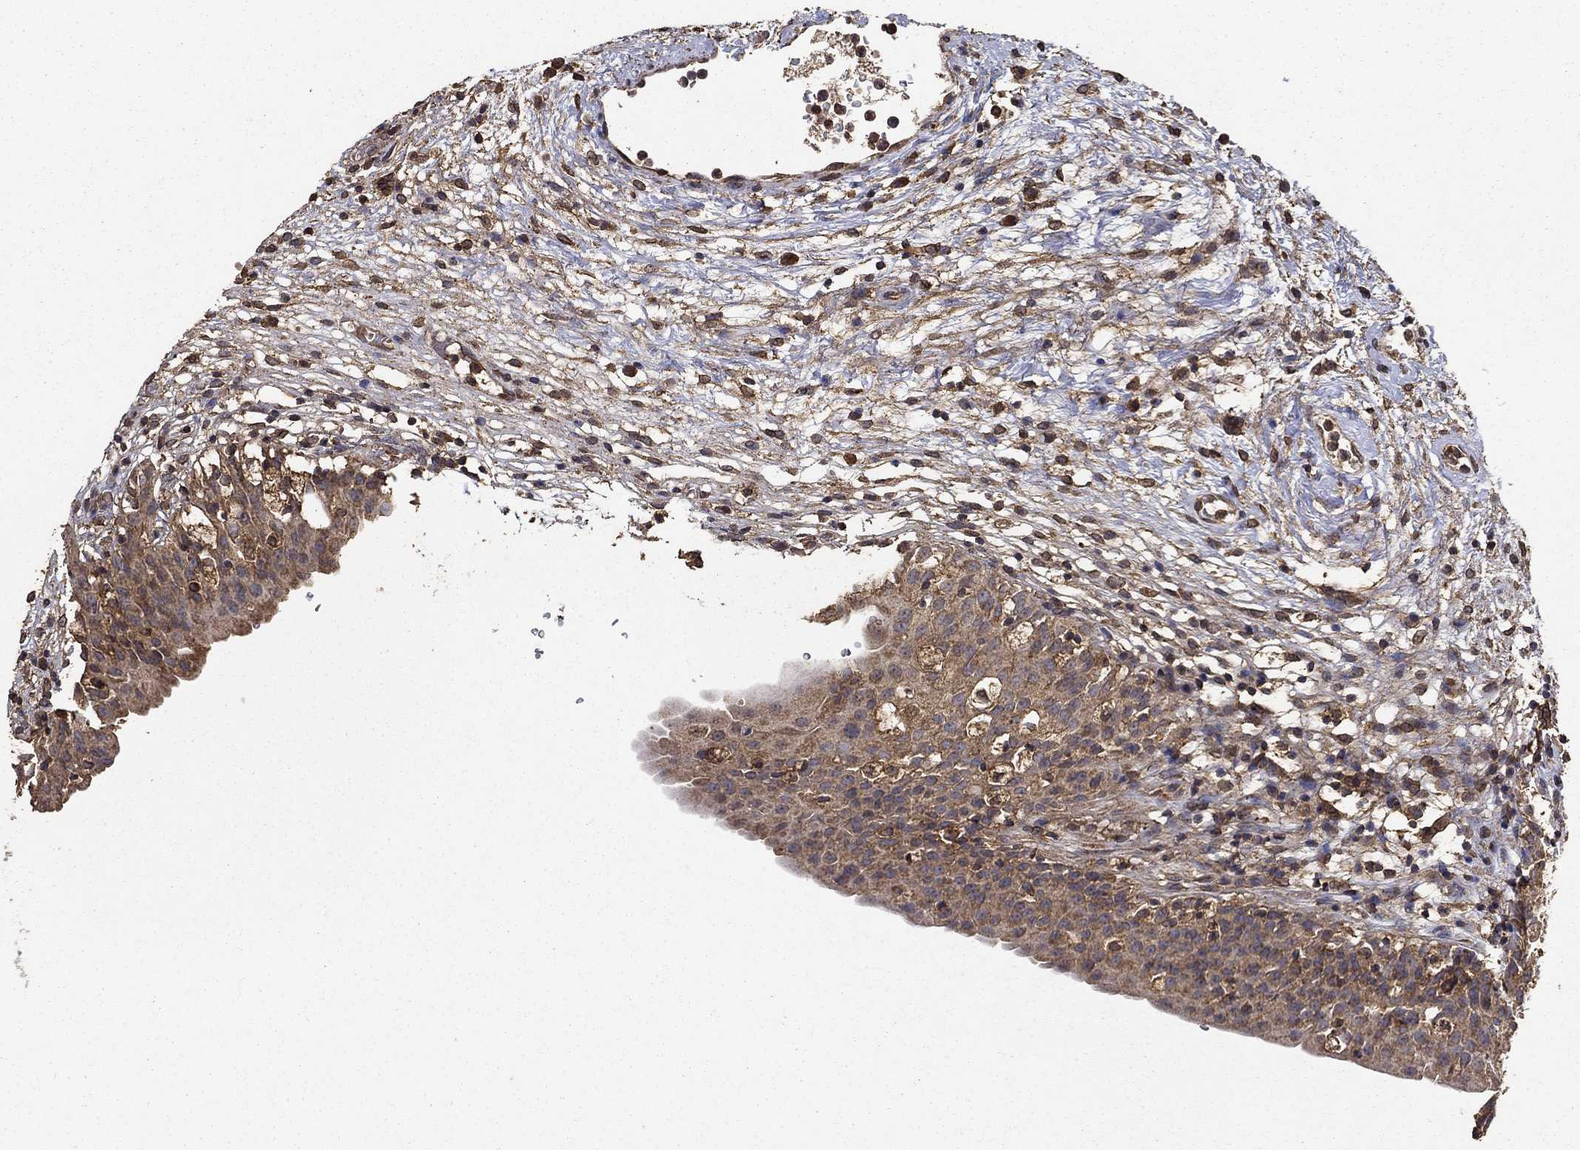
{"staining": {"intensity": "moderate", "quantity": ">75%", "location": "cytoplasmic/membranous"}, "tissue": "urinary bladder", "cell_type": "Urothelial cells", "image_type": "normal", "snomed": [{"axis": "morphology", "description": "Normal tissue, NOS"}, {"axis": "topography", "description": "Urinary bladder"}], "caption": "Protein analysis of normal urinary bladder demonstrates moderate cytoplasmic/membranous staining in about >75% of urothelial cells.", "gene": "IFRD1", "patient": {"sex": "male", "age": 76}}